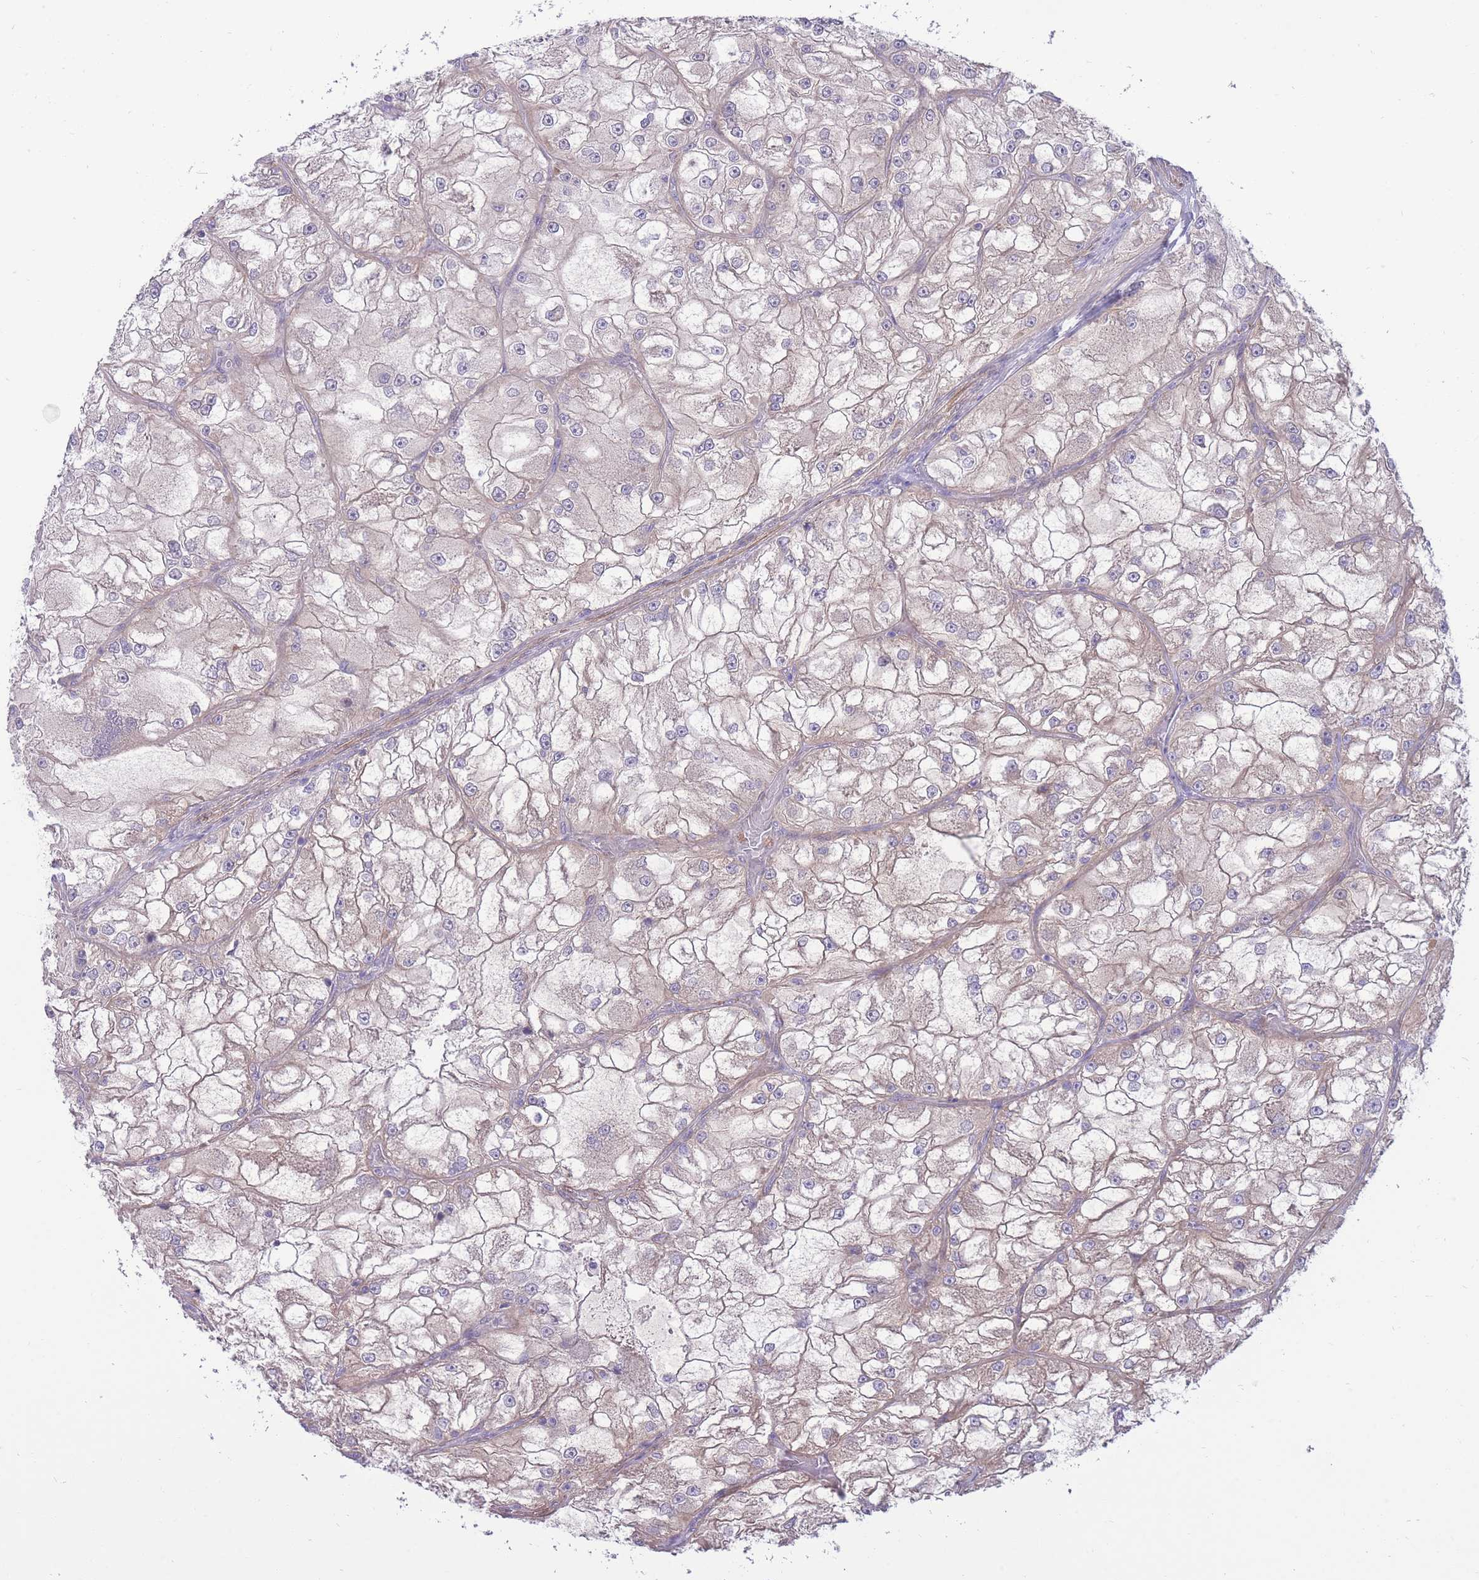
{"staining": {"intensity": "weak", "quantity": ">75%", "location": "cytoplasmic/membranous"}, "tissue": "renal cancer", "cell_type": "Tumor cells", "image_type": "cancer", "snomed": [{"axis": "morphology", "description": "Adenocarcinoma, NOS"}, {"axis": "topography", "description": "Kidney"}], "caption": "Renal adenocarcinoma stained for a protein (brown) exhibits weak cytoplasmic/membranous positive expression in about >75% of tumor cells.", "gene": "RGS11", "patient": {"sex": "female", "age": 72}}